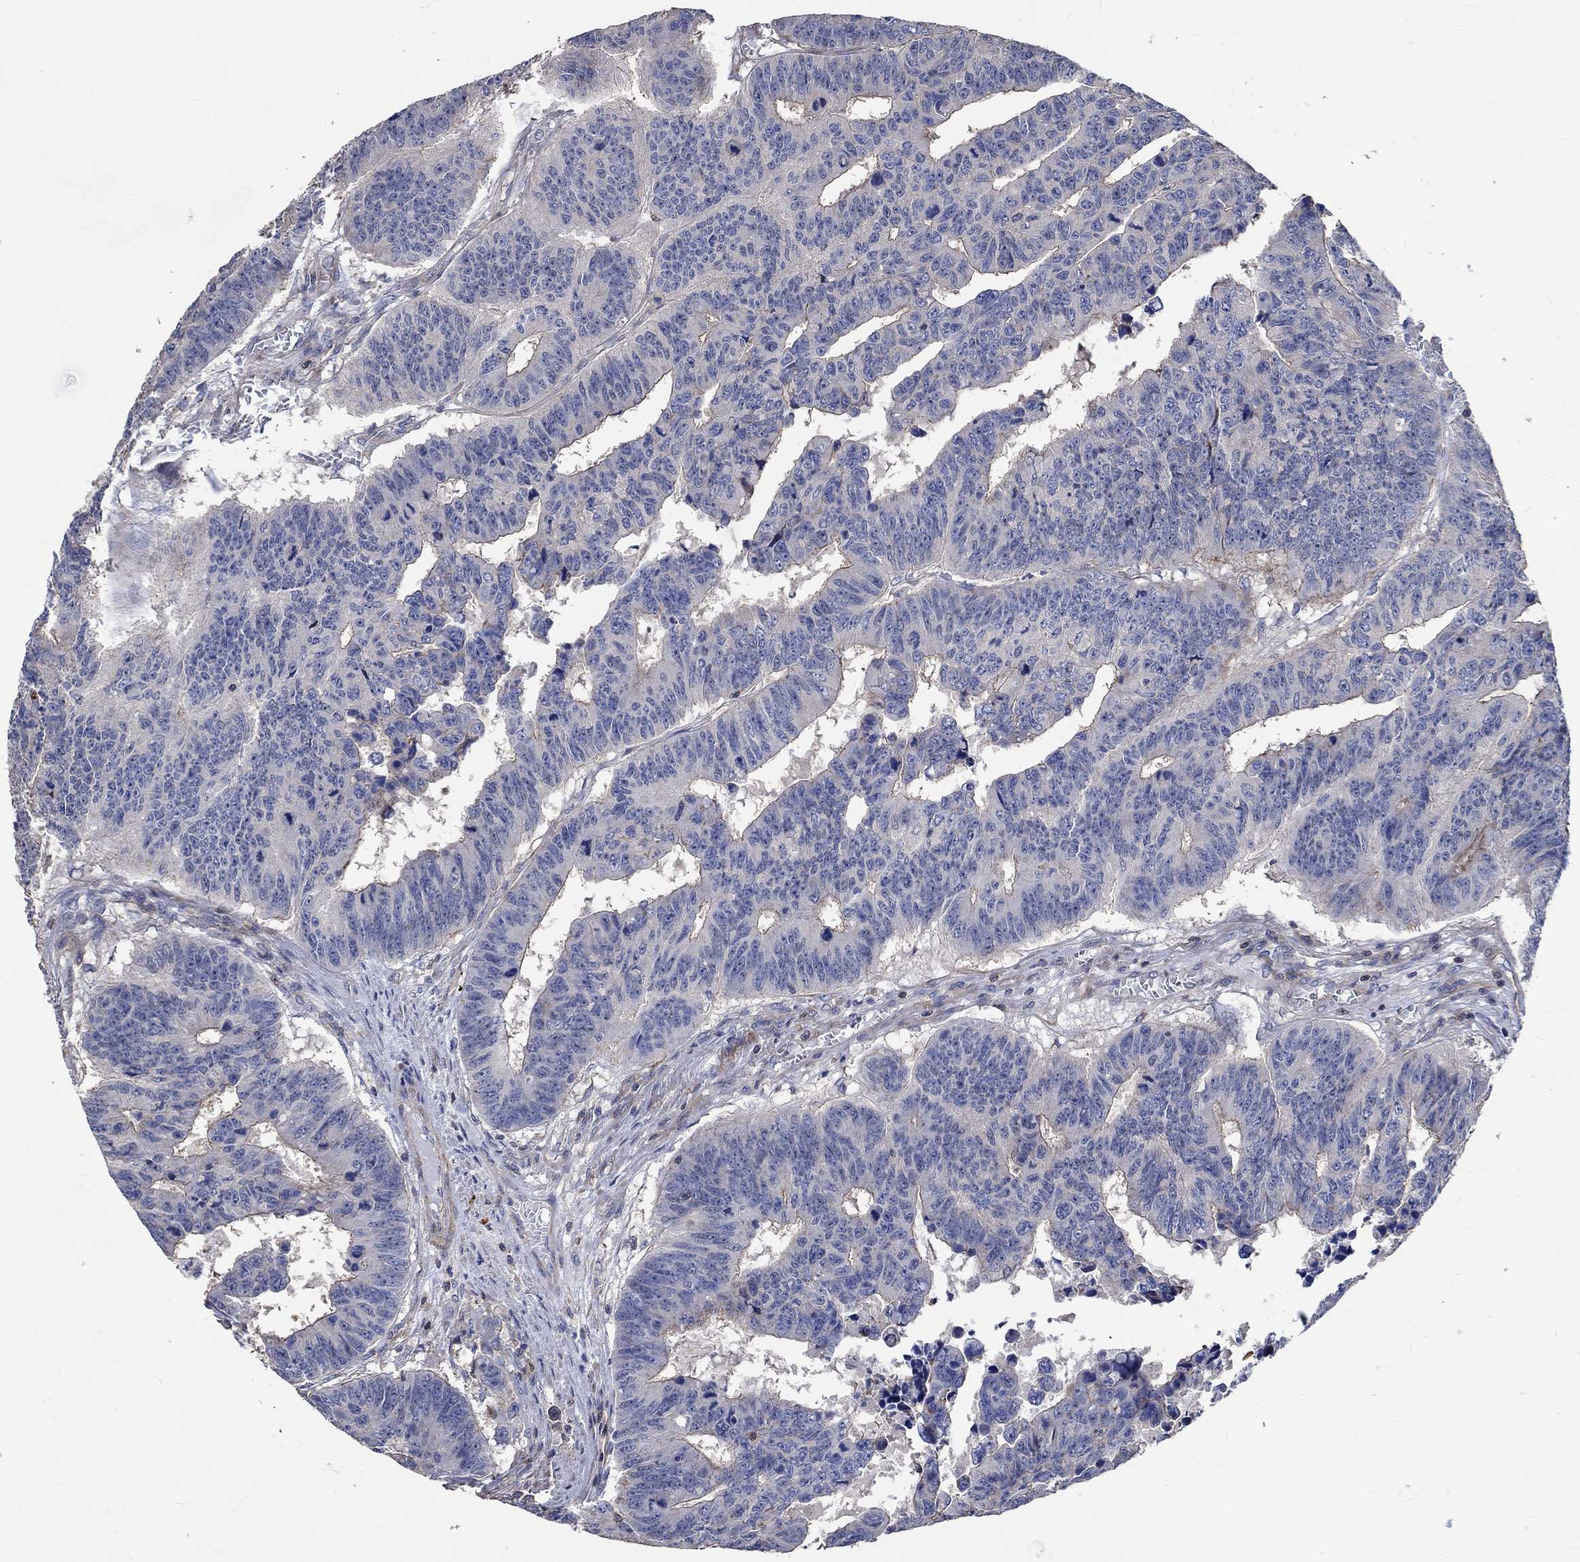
{"staining": {"intensity": "negative", "quantity": "none", "location": "none"}, "tissue": "colorectal cancer", "cell_type": "Tumor cells", "image_type": "cancer", "snomed": [{"axis": "morphology", "description": "Adenocarcinoma, NOS"}, {"axis": "topography", "description": "Appendix"}, {"axis": "topography", "description": "Colon"}, {"axis": "topography", "description": "Cecum"}, {"axis": "topography", "description": "Colon asc"}], "caption": "This is an immunohistochemistry (IHC) image of human colorectal cancer. There is no expression in tumor cells.", "gene": "TNFAIP8L3", "patient": {"sex": "female", "age": 85}}